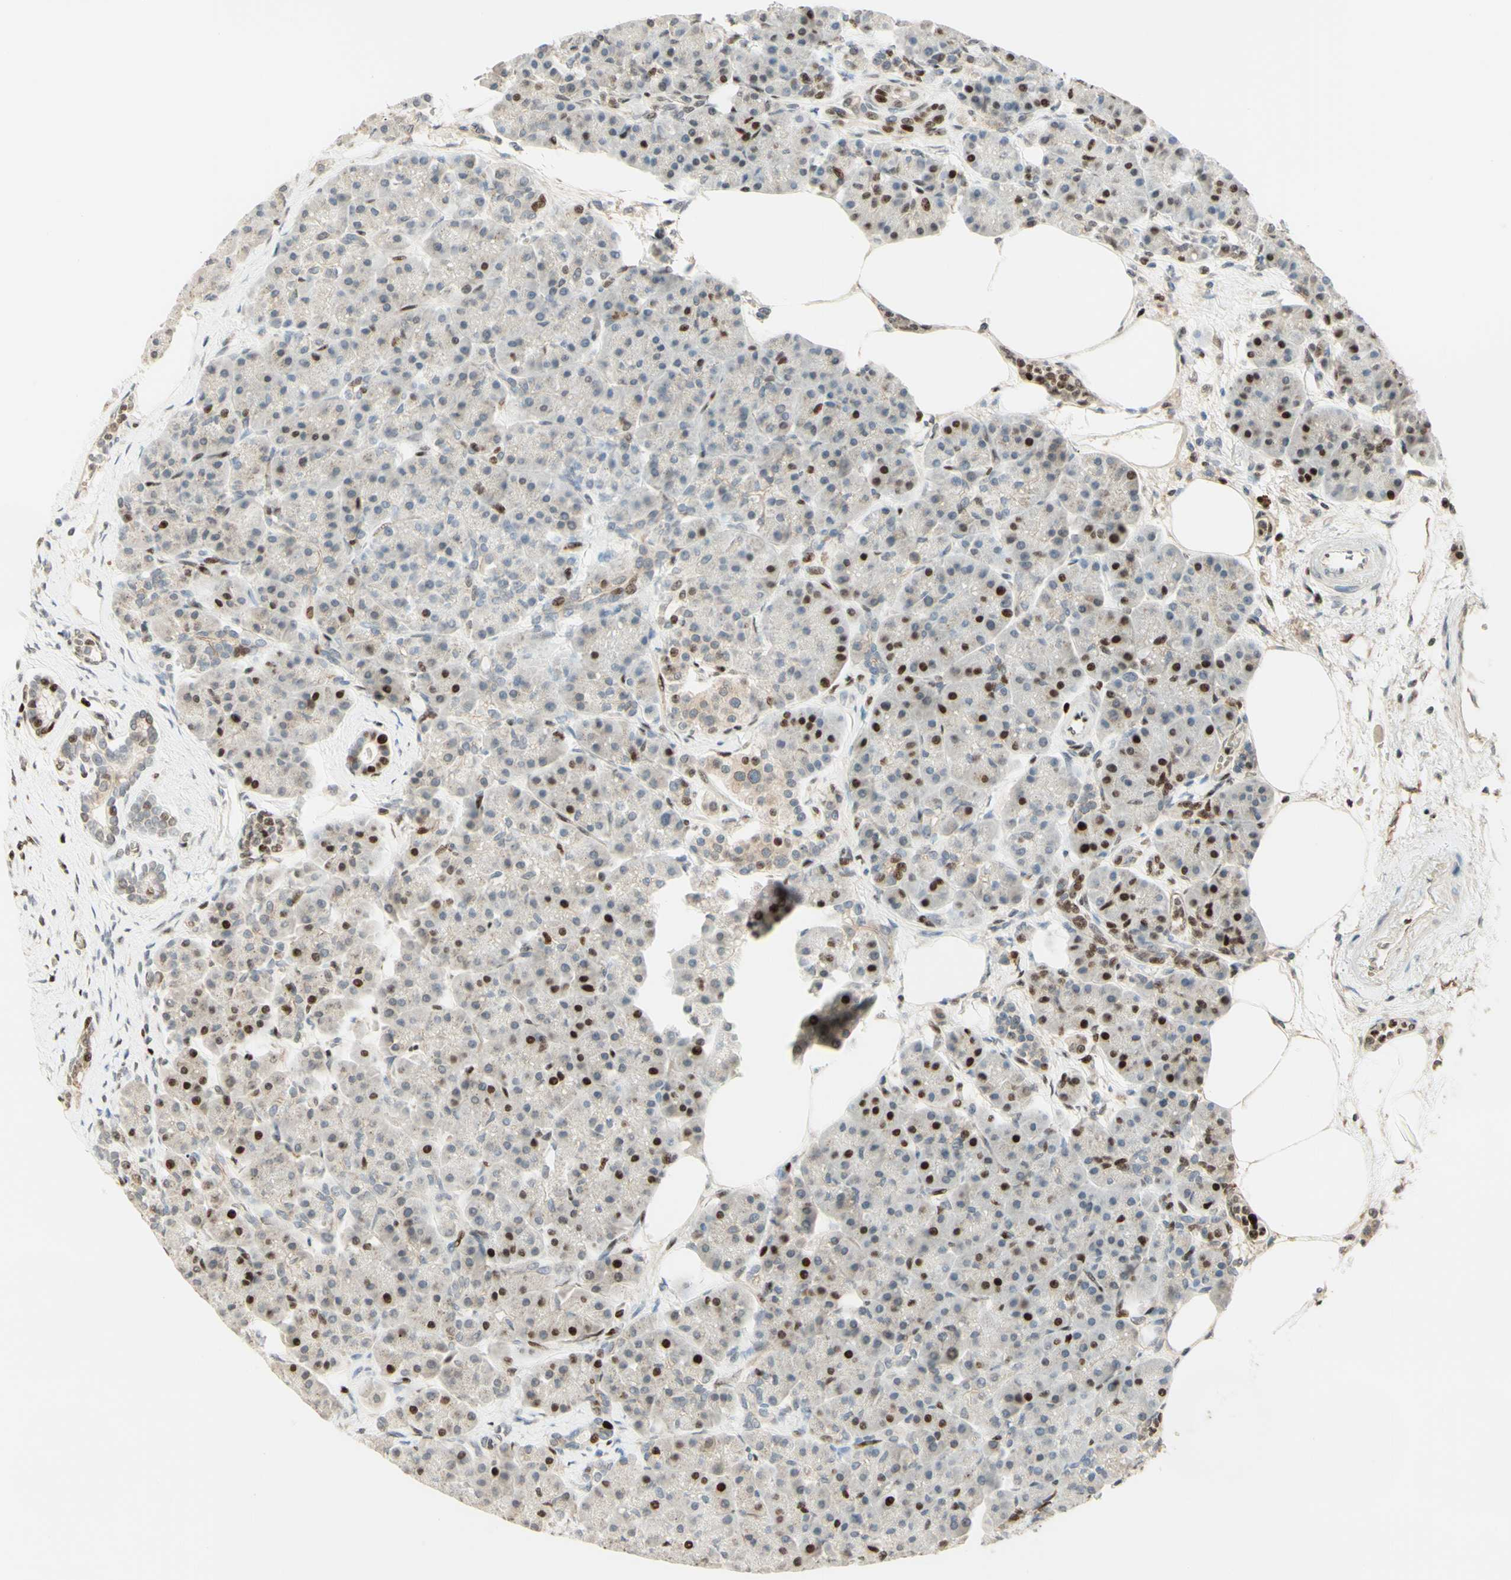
{"staining": {"intensity": "strong", "quantity": "25%-75%", "location": "nuclear"}, "tissue": "pancreas", "cell_type": "Exocrine glandular cells", "image_type": "normal", "snomed": [{"axis": "morphology", "description": "Normal tissue, NOS"}, {"axis": "topography", "description": "Pancreas"}], "caption": "Pancreas stained with IHC shows strong nuclear expression in about 25%-75% of exocrine glandular cells.", "gene": "CDKL5", "patient": {"sex": "female", "age": 70}}